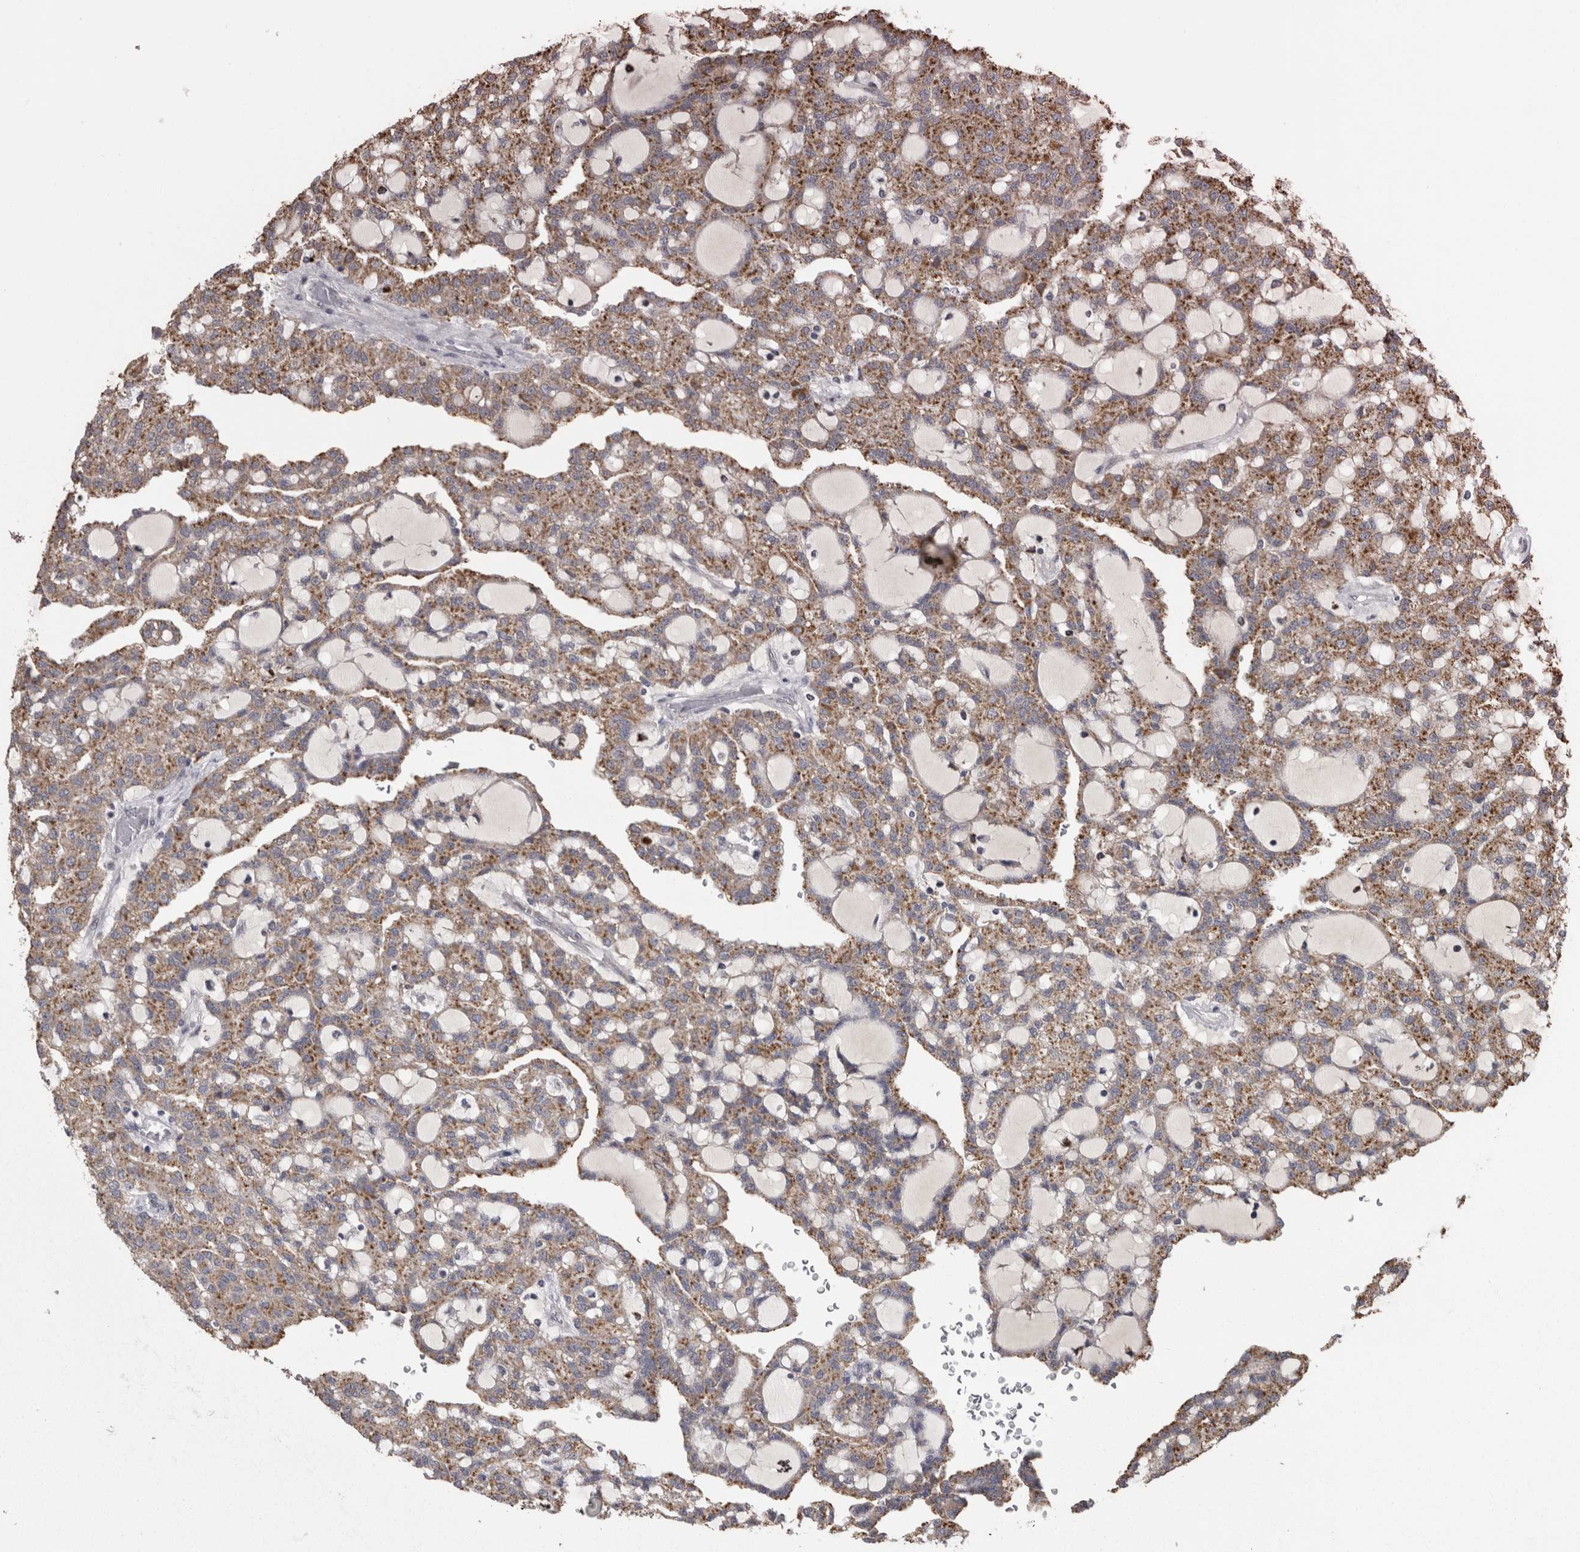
{"staining": {"intensity": "moderate", "quantity": ">75%", "location": "cytoplasmic/membranous"}, "tissue": "renal cancer", "cell_type": "Tumor cells", "image_type": "cancer", "snomed": [{"axis": "morphology", "description": "Adenocarcinoma, NOS"}, {"axis": "topography", "description": "Kidney"}], "caption": "Brown immunohistochemical staining in renal cancer (adenocarcinoma) demonstrates moderate cytoplasmic/membranous staining in approximately >75% of tumor cells. (IHC, brightfield microscopy, high magnification).", "gene": "FRK", "patient": {"sex": "male", "age": 63}}